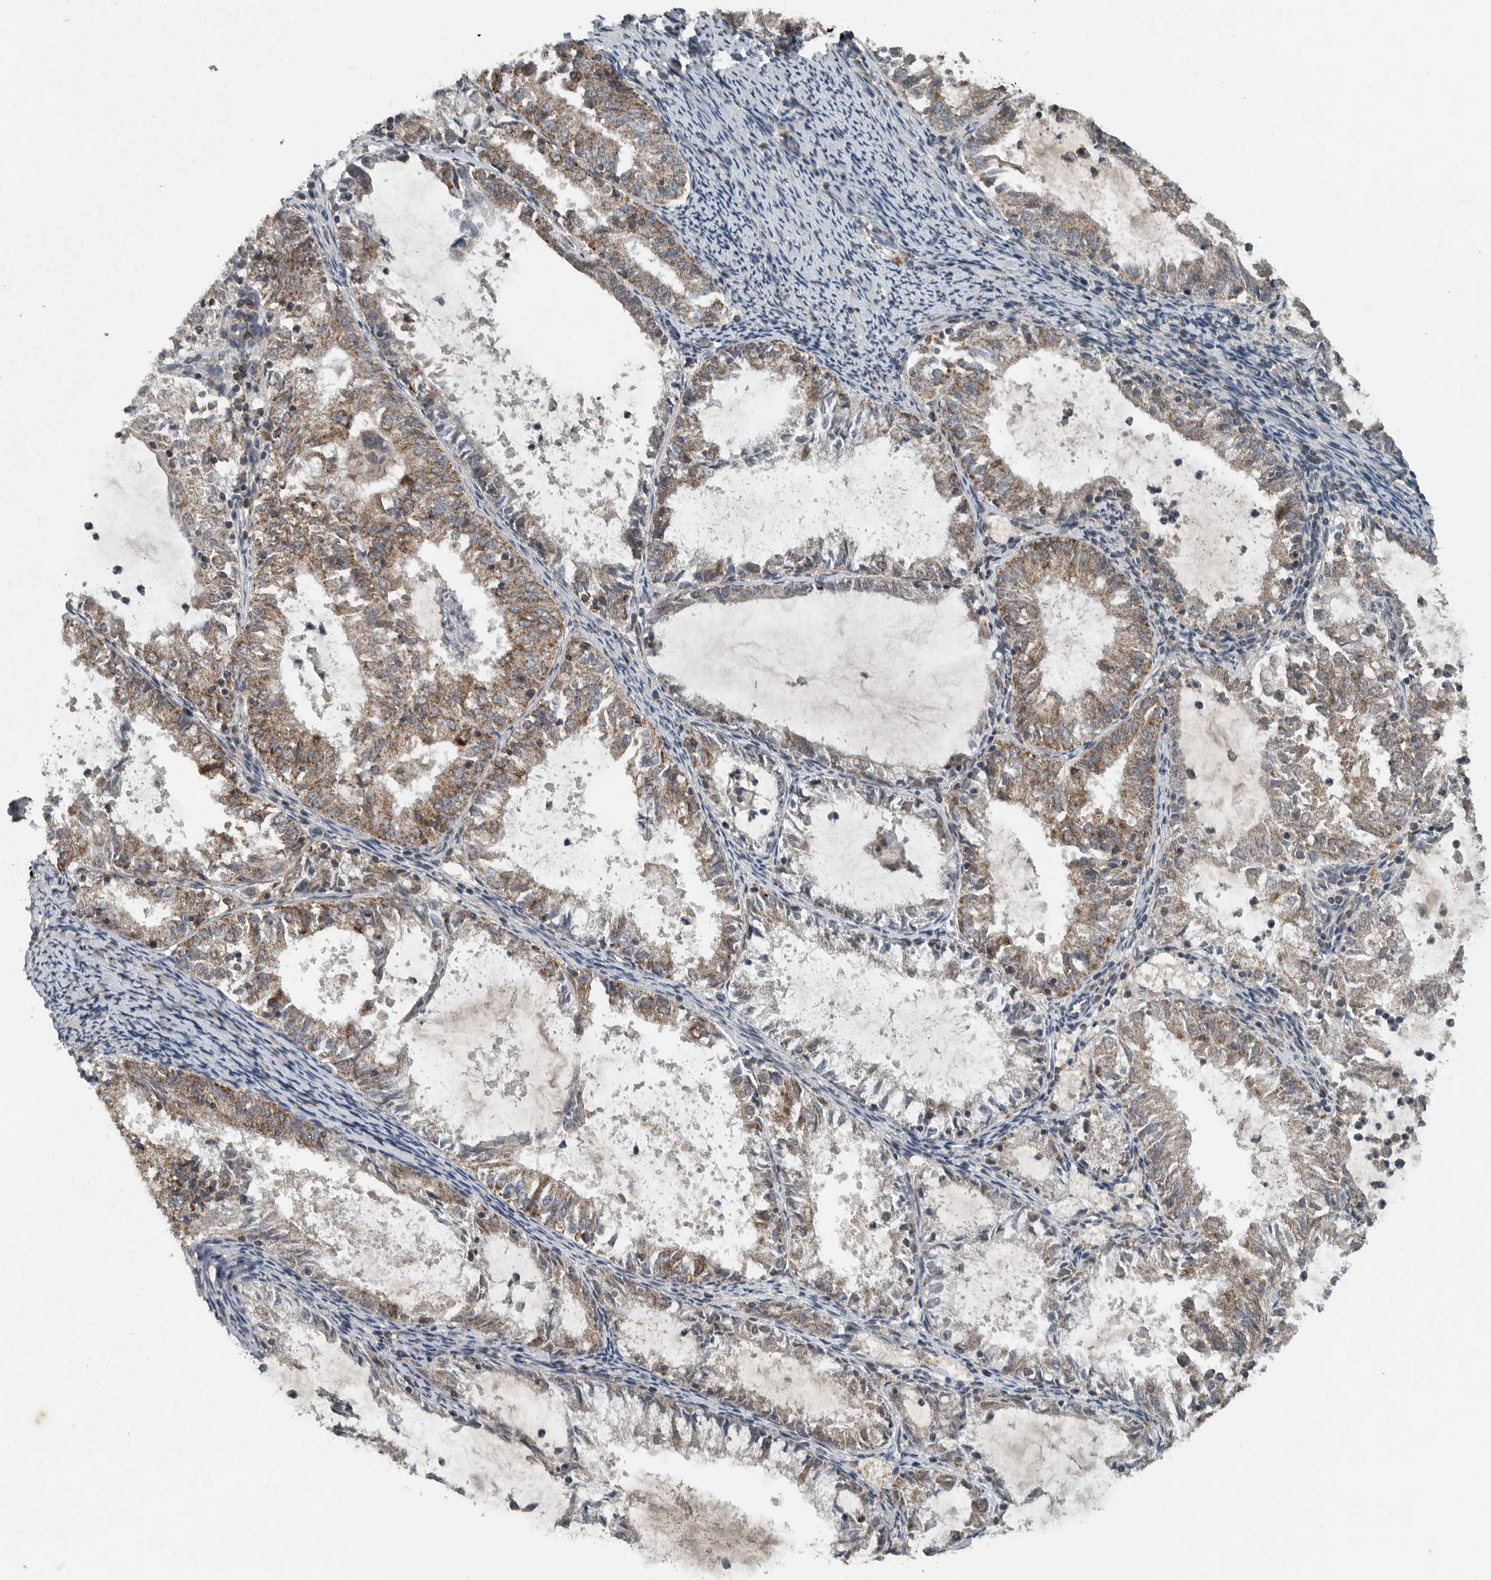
{"staining": {"intensity": "strong", "quantity": "25%-75%", "location": "cytoplasmic/membranous"}, "tissue": "endometrial cancer", "cell_type": "Tumor cells", "image_type": "cancer", "snomed": [{"axis": "morphology", "description": "Adenocarcinoma, NOS"}, {"axis": "topography", "description": "Endometrium"}], "caption": "A histopathology image of endometrial cancer (adenocarcinoma) stained for a protein shows strong cytoplasmic/membranous brown staining in tumor cells.", "gene": "IL6ST", "patient": {"sex": "female", "age": 57}}